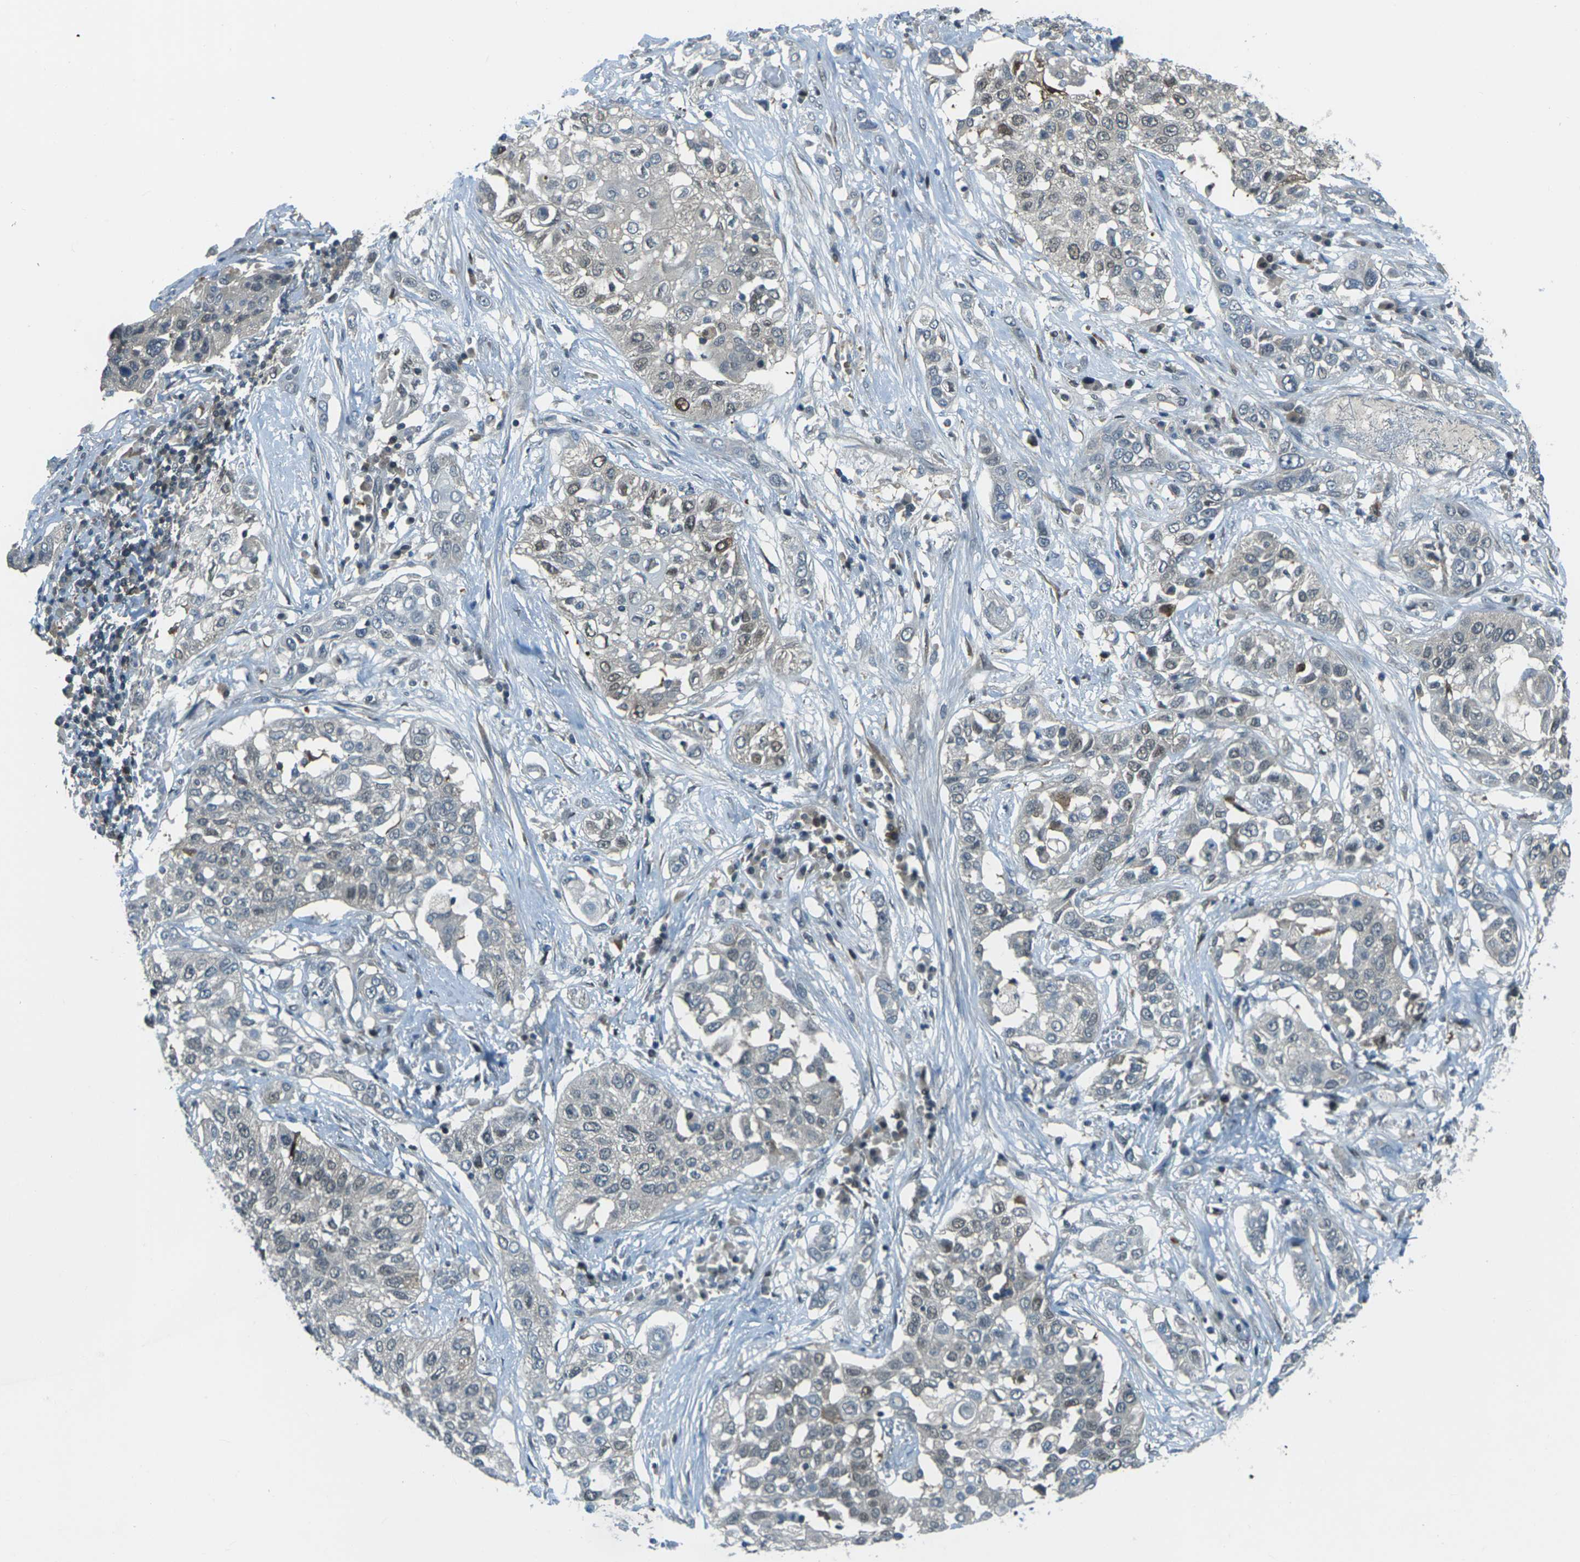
{"staining": {"intensity": "moderate", "quantity": "<25%", "location": "nuclear"}, "tissue": "lung cancer", "cell_type": "Tumor cells", "image_type": "cancer", "snomed": [{"axis": "morphology", "description": "Squamous cell carcinoma, NOS"}, {"axis": "topography", "description": "Lung"}], "caption": "Lung squamous cell carcinoma was stained to show a protein in brown. There is low levels of moderate nuclear staining in about <25% of tumor cells. (DAB IHC, brown staining for protein, blue staining for nuclei).", "gene": "NANOS2", "patient": {"sex": "male", "age": 71}}